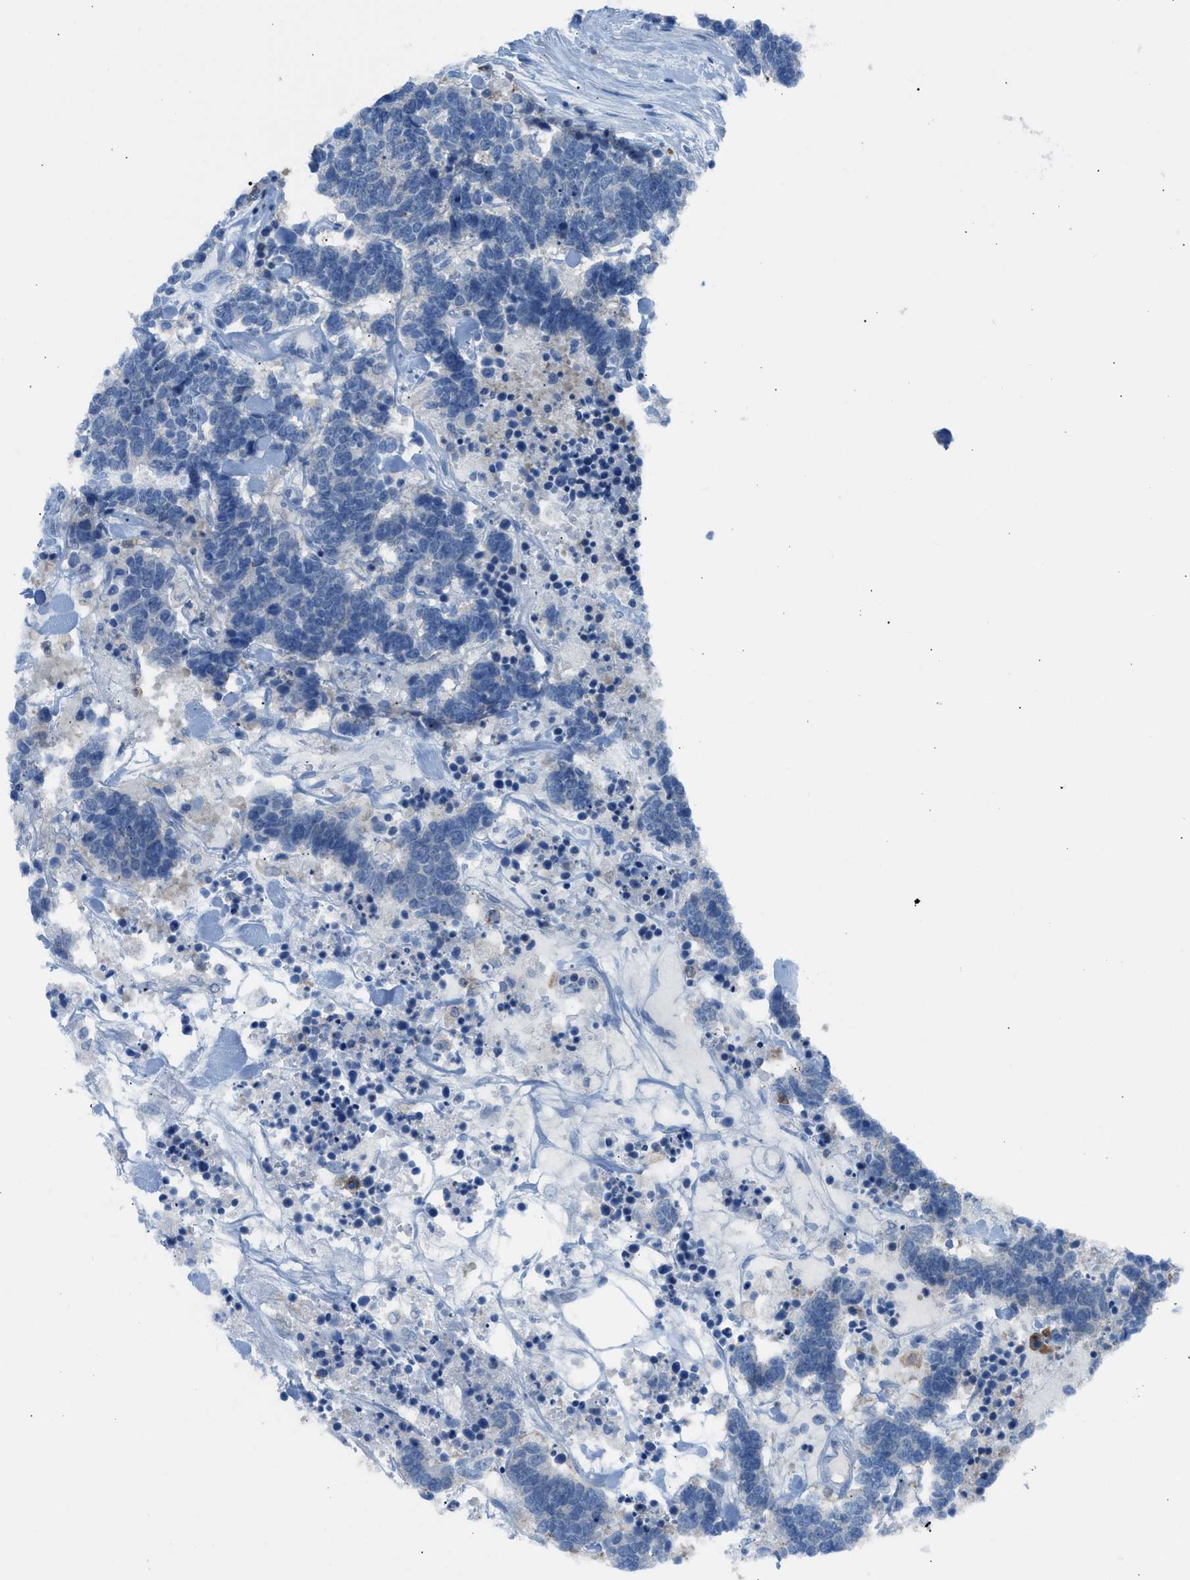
{"staining": {"intensity": "negative", "quantity": "none", "location": "none"}, "tissue": "carcinoid", "cell_type": "Tumor cells", "image_type": "cancer", "snomed": [{"axis": "morphology", "description": "Carcinoma, NOS"}, {"axis": "morphology", "description": "Carcinoid, malignant, NOS"}, {"axis": "topography", "description": "Urinary bladder"}], "caption": "A high-resolution micrograph shows immunohistochemistry (IHC) staining of carcinoma, which shows no significant positivity in tumor cells. (DAB immunohistochemistry, high magnification).", "gene": "CLEC10A", "patient": {"sex": "male", "age": 57}}